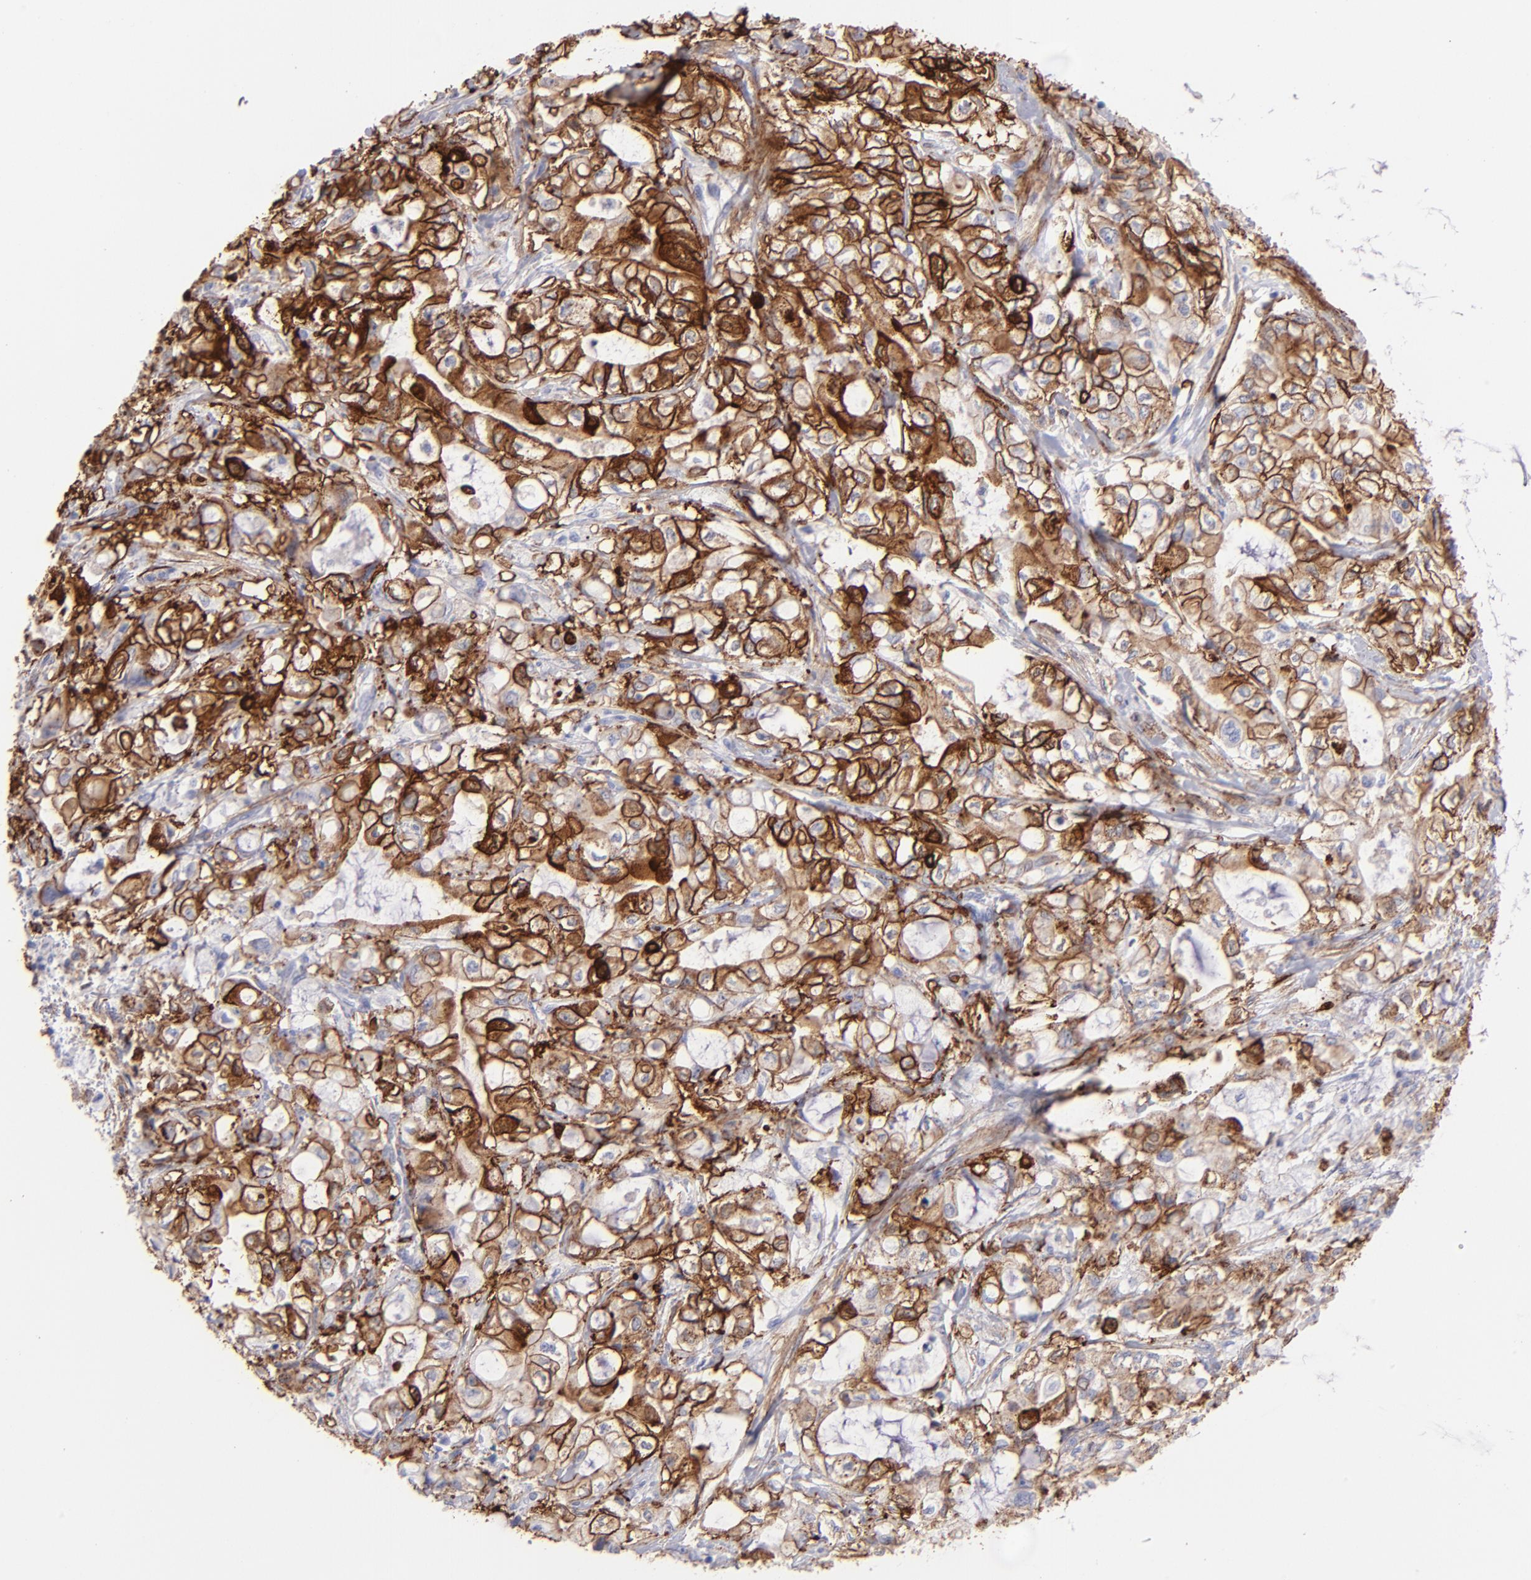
{"staining": {"intensity": "moderate", "quantity": ">75%", "location": "cytoplasmic/membranous"}, "tissue": "pancreatic cancer", "cell_type": "Tumor cells", "image_type": "cancer", "snomed": [{"axis": "morphology", "description": "Adenocarcinoma, NOS"}, {"axis": "topography", "description": "Pancreas"}], "caption": "Immunohistochemistry (IHC) (DAB (3,3'-diaminobenzidine)) staining of pancreatic cancer (adenocarcinoma) reveals moderate cytoplasmic/membranous protein positivity in approximately >75% of tumor cells.", "gene": "AHNAK2", "patient": {"sex": "male", "age": 79}}